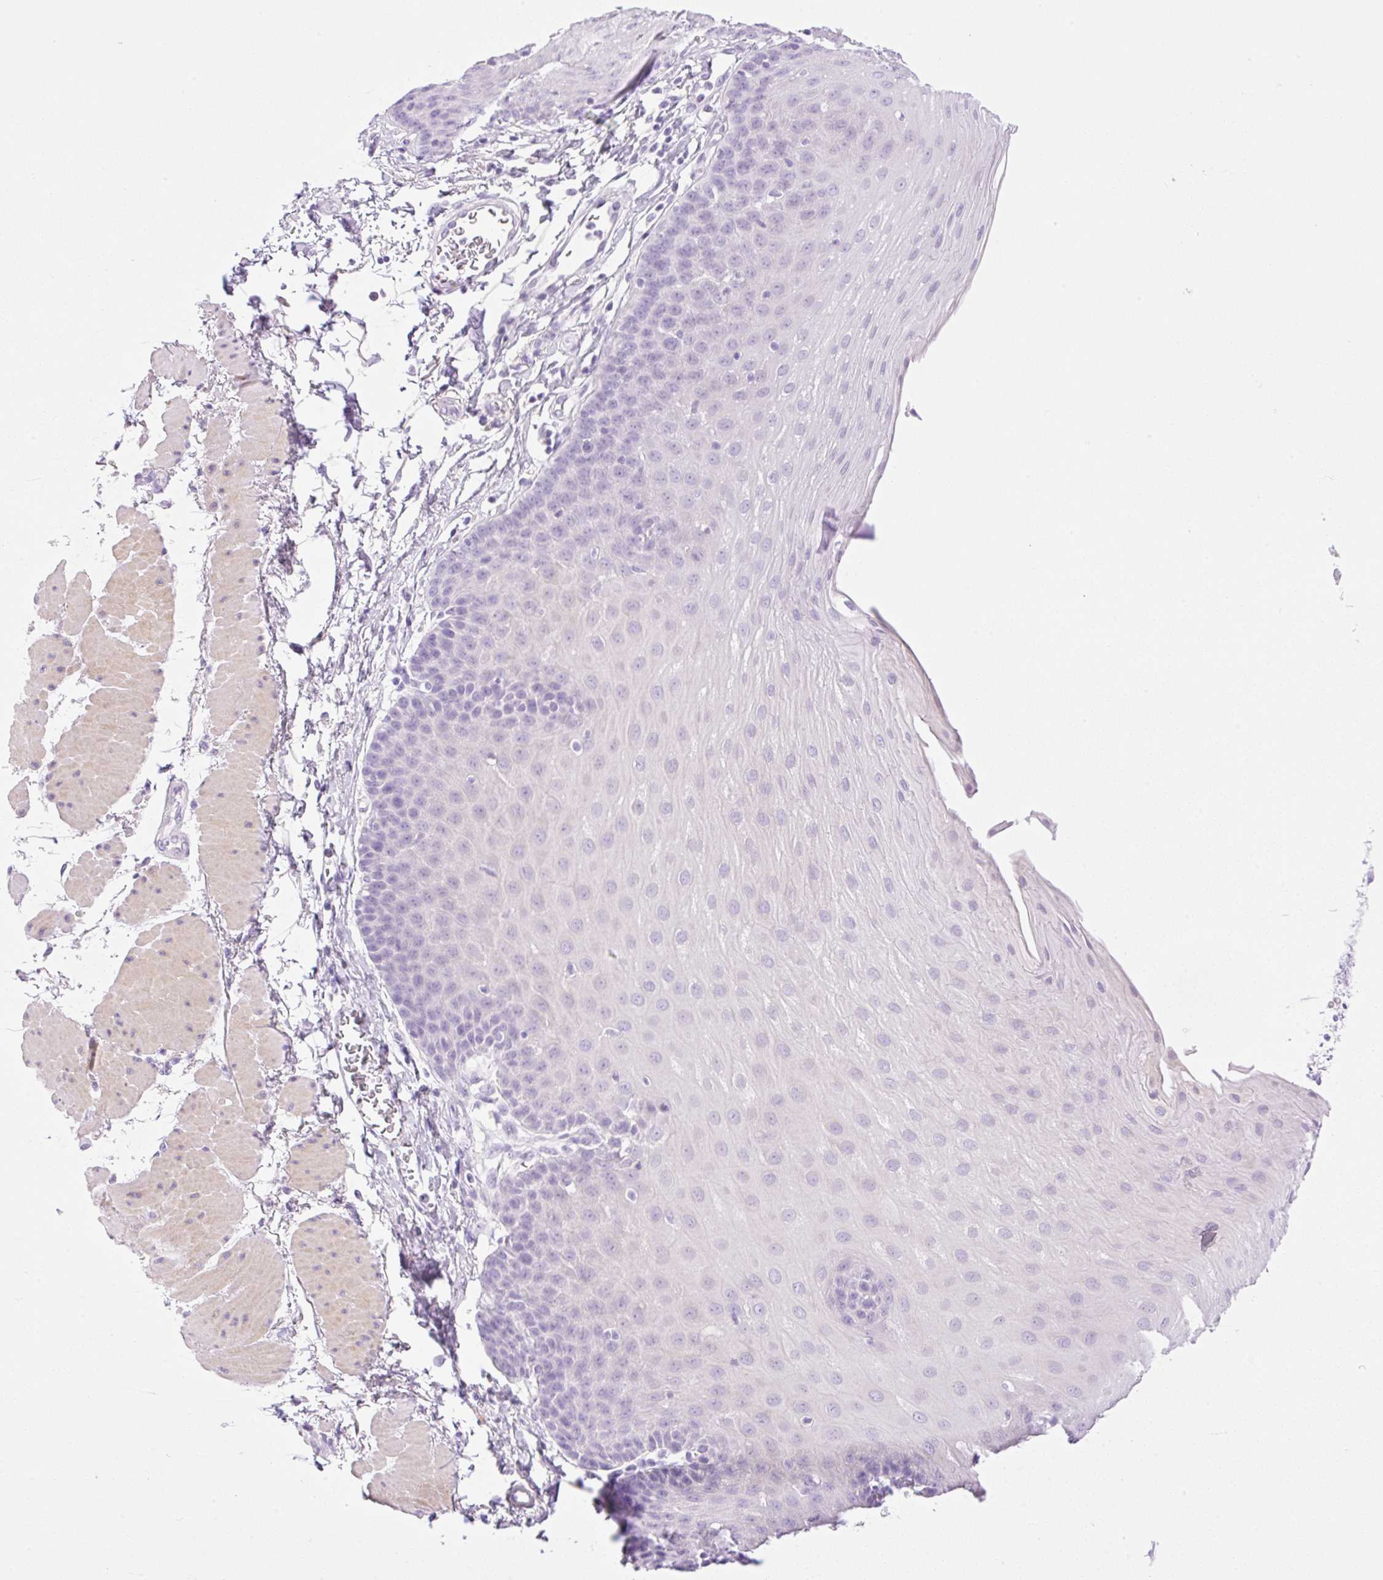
{"staining": {"intensity": "negative", "quantity": "none", "location": "none"}, "tissue": "esophagus", "cell_type": "Squamous epithelial cells", "image_type": "normal", "snomed": [{"axis": "morphology", "description": "Normal tissue, NOS"}, {"axis": "topography", "description": "Esophagus"}], "caption": "Immunohistochemical staining of normal esophagus demonstrates no significant expression in squamous epithelial cells.", "gene": "PALM3", "patient": {"sex": "female", "age": 81}}